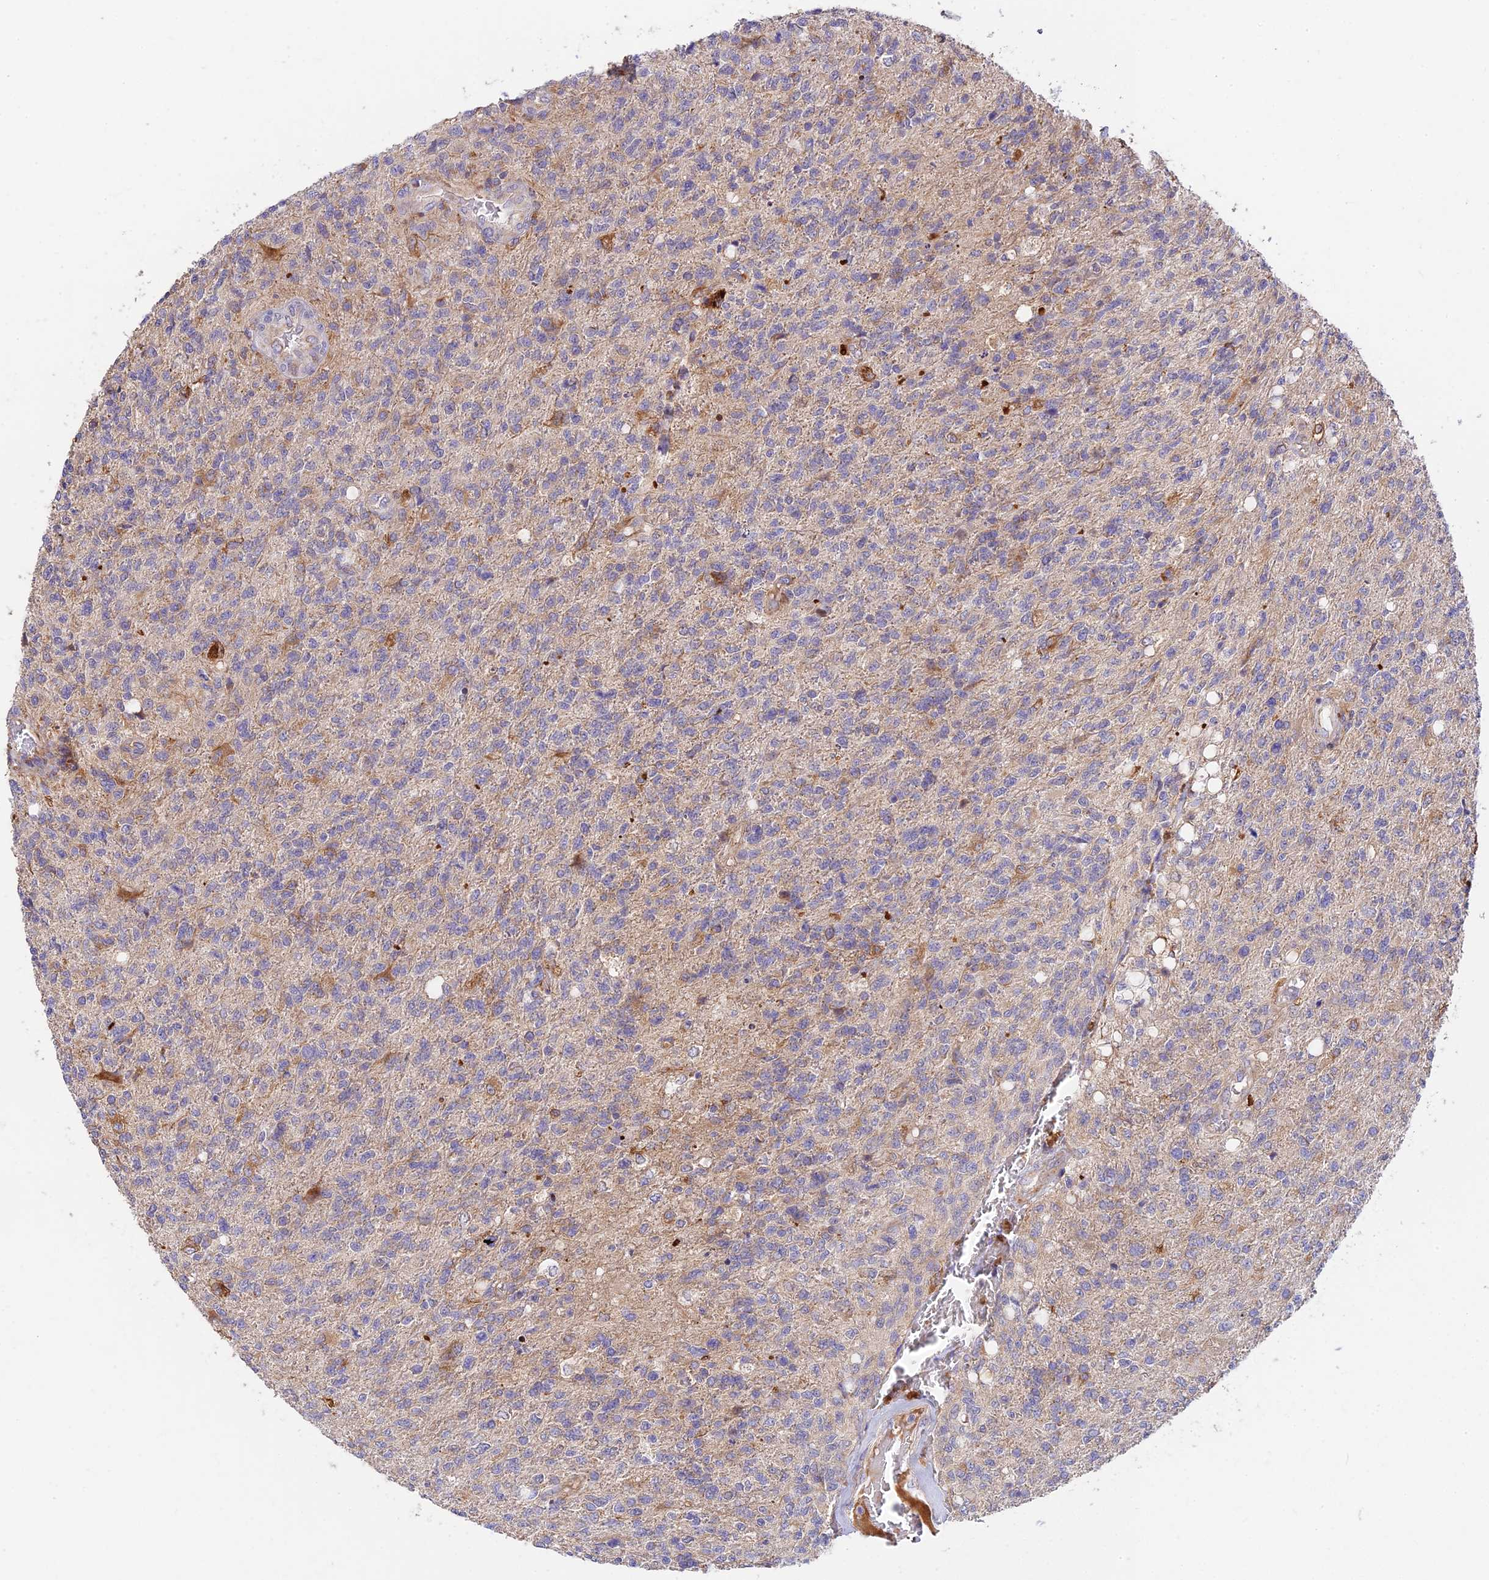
{"staining": {"intensity": "weak", "quantity": "<25%", "location": "cytoplasmic/membranous"}, "tissue": "glioma", "cell_type": "Tumor cells", "image_type": "cancer", "snomed": [{"axis": "morphology", "description": "Glioma, malignant, High grade"}, {"axis": "topography", "description": "Brain"}], "caption": "Glioma was stained to show a protein in brown. There is no significant positivity in tumor cells.", "gene": "FUOM", "patient": {"sex": "male", "age": 56}}